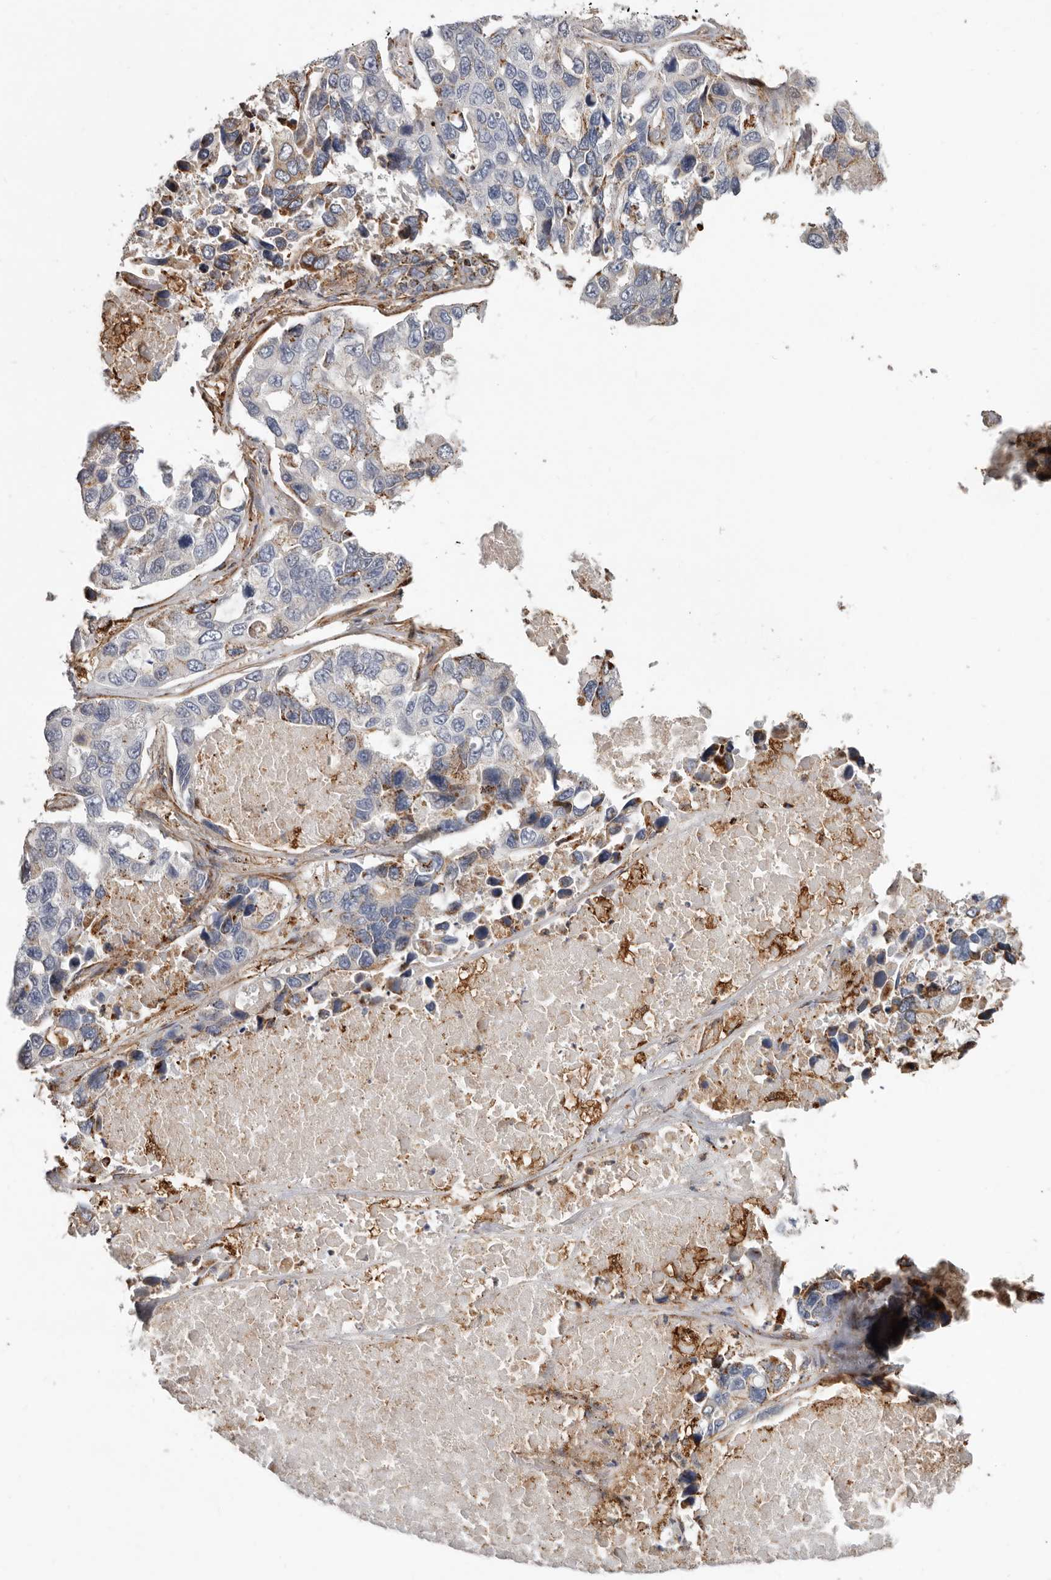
{"staining": {"intensity": "moderate", "quantity": "<25%", "location": "cytoplasmic/membranous"}, "tissue": "lung cancer", "cell_type": "Tumor cells", "image_type": "cancer", "snomed": [{"axis": "morphology", "description": "Adenocarcinoma, NOS"}, {"axis": "topography", "description": "Lung"}], "caption": "Immunohistochemistry of lung adenocarcinoma shows low levels of moderate cytoplasmic/membranous positivity in approximately <25% of tumor cells. Immunohistochemistry stains the protein in brown and the nuclei are stained blue.", "gene": "KIF26B", "patient": {"sex": "male", "age": 64}}